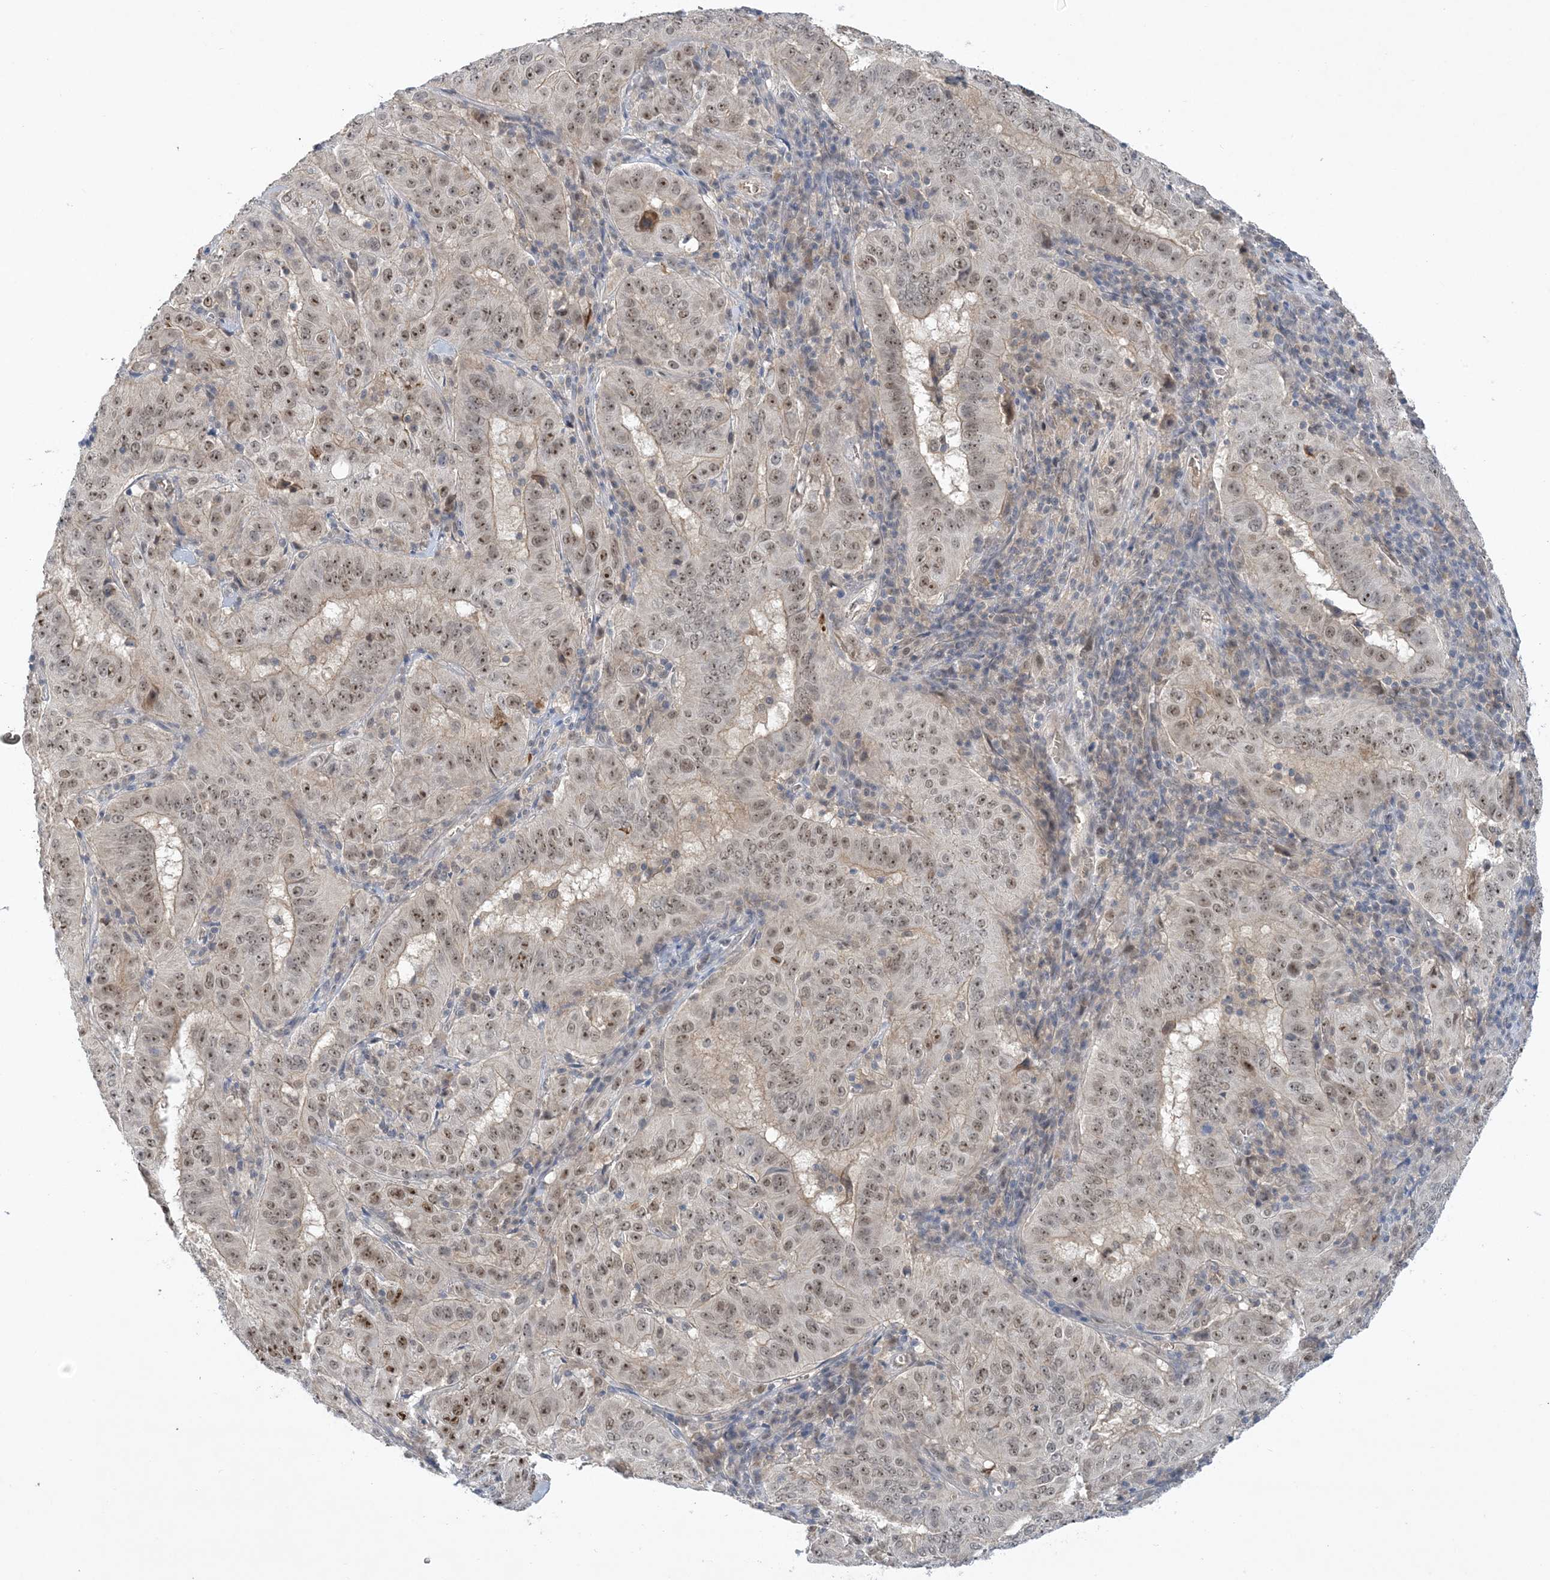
{"staining": {"intensity": "moderate", "quantity": ">75%", "location": "nuclear"}, "tissue": "pancreatic cancer", "cell_type": "Tumor cells", "image_type": "cancer", "snomed": [{"axis": "morphology", "description": "Adenocarcinoma, NOS"}, {"axis": "topography", "description": "Pancreas"}], "caption": "Immunohistochemical staining of human pancreatic cancer exhibits medium levels of moderate nuclear protein expression in approximately >75% of tumor cells. The staining was performed using DAB (3,3'-diaminobenzidine), with brown indicating positive protein expression. Nuclei are stained blue with hematoxylin.", "gene": "UBE2E1", "patient": {"sex": "male", "age": 63}}